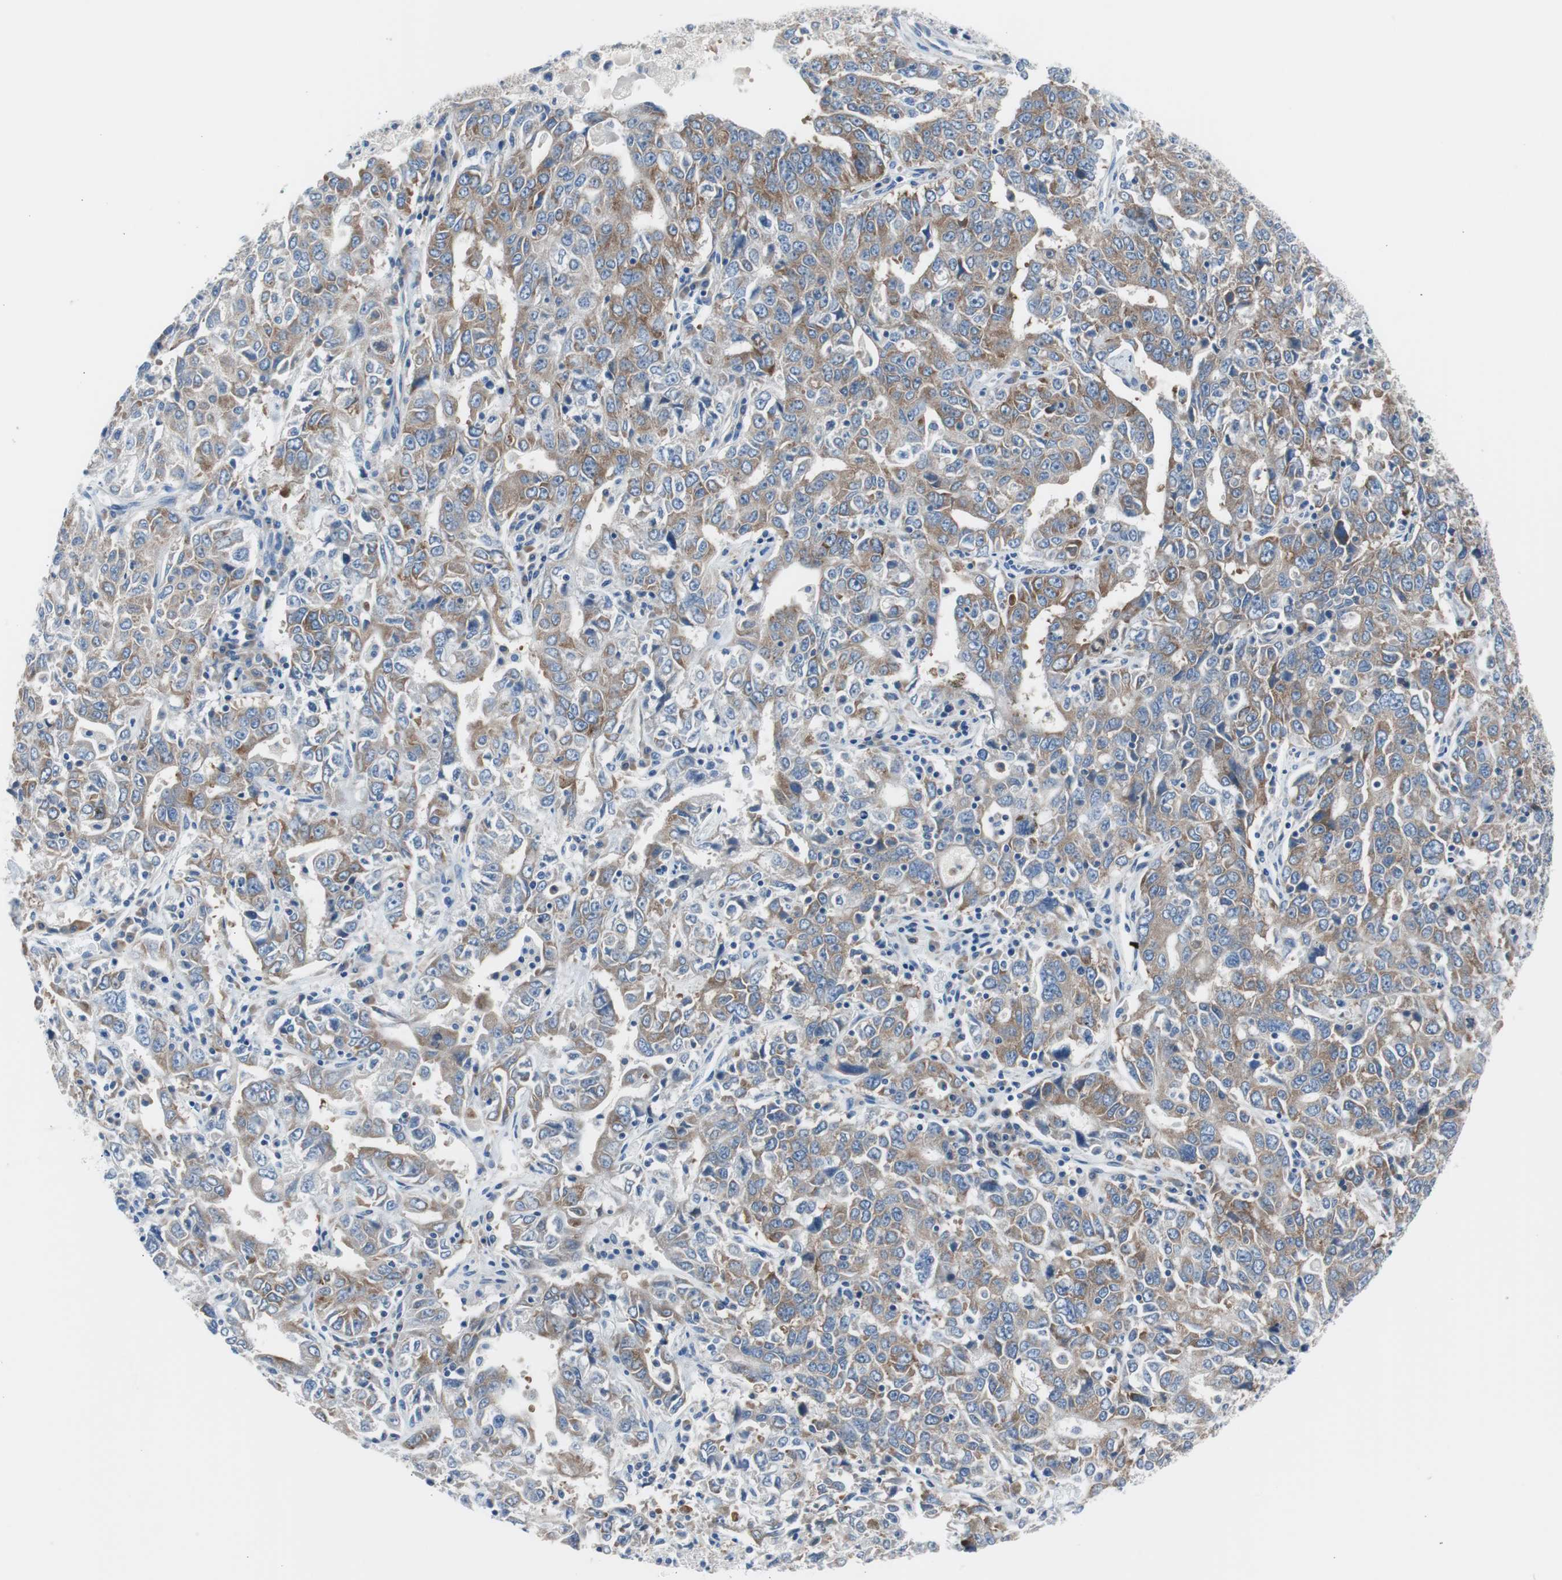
{"staining": {"intensity": "moderate", "quantity": "25%-75%", "location": "cytoplasmic/membranous"}, "tissue": "ovarian cancer", "cell_type": "Tumor cells", "image_type": "cancer", "snomed": [{"axis": "morphology", "description": "Carcinoma, endometroid"}, {"axis": "topography", "description": "Ovary"}], "caption": "Immunohistochemistry (IHC) histopathology image of endometroid carcinoma (ovarian) stained for a protein (brown), which reveals medium levels of moderate cytoplasmic/membranous expression in about 25%-75% of tumor cells.", "gene": "RPS12", "patient": {"sex": "female", "age": 62}}